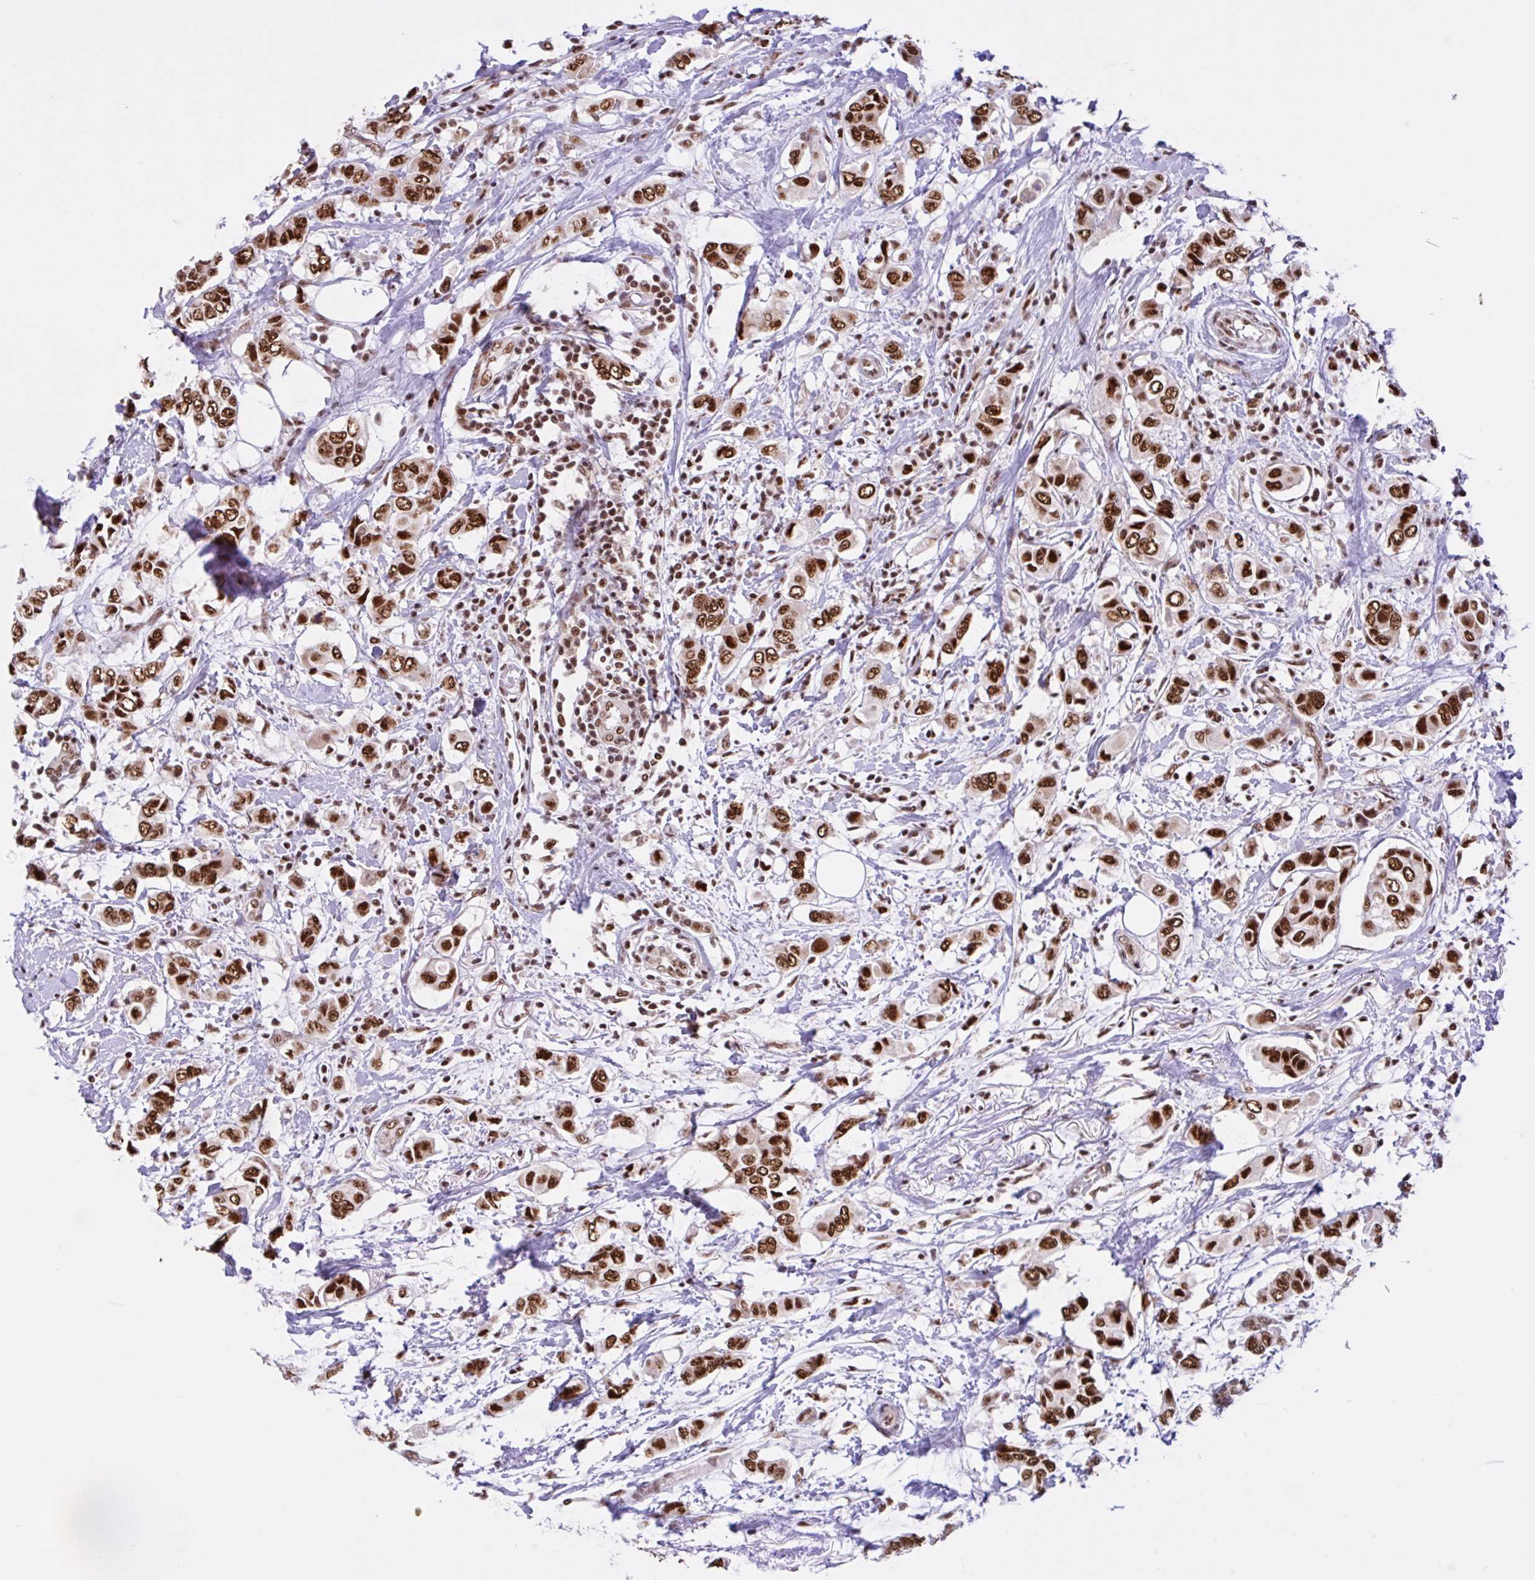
{"staining": {"intensity": "strong", "quantity": ">75%", "location": "nuclear"}, "tissue": "breast cancer", "cell_type": "Tumor cells", "image_type": "cancer", "snomed": [{"axis": "morphology", "description": "Lobular carcinoma"}, {"axis": "topography", "description": "Breast"}], "caption": "Brown immunohistochemical staining in human breast cancer (lobular carcinoma) shows strong nuclear positivity in approximately >75% of tumor cells. (IHC, brightfield microscopy, high magnification).", "gene": "CCDC12", "patient": {"sex": "female", "age": 51}}